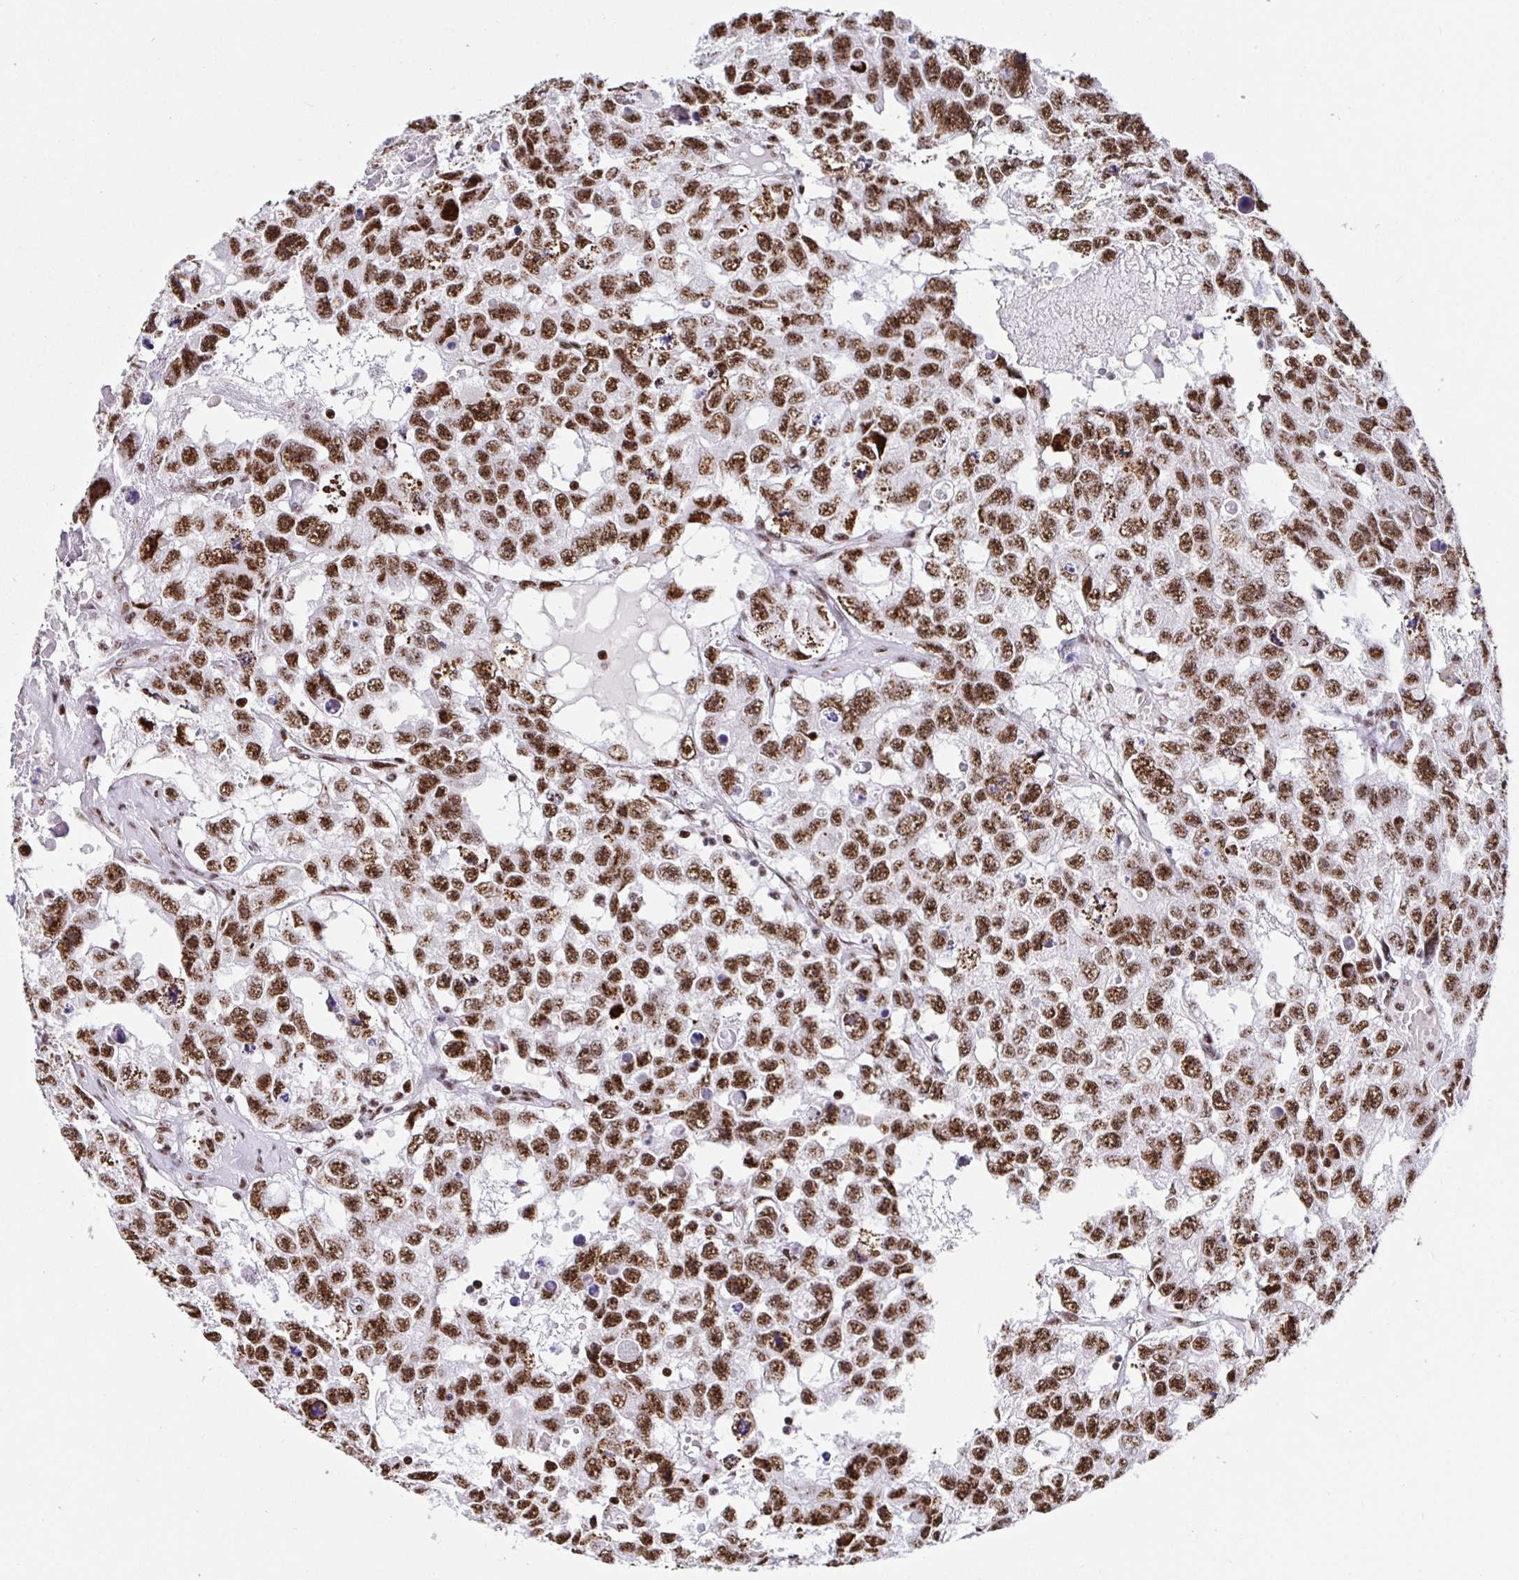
{"staining": {"intensity": "moderate", "quantity": ">75%", "location": "nuclear"}, "tissue": "testis cancer", "cell_type": "Tumor cells", "image_type": "cancer", "snomed": [{"axis": "morphology", "description": "Seminoma, NOS"}, {"axis": "topography", "description": "Testis"}], "caption": "This photomicrograph reveals testis cancer (seminoma) stained with immunohistochemistry (IHC) to label a protein in brown. The nuclear of tumor cells show moderate positivity for the protein. Nuclei are counter-stained blue.", "gene": "SETD5", "patient": {"sex": "male", "age": 26}}